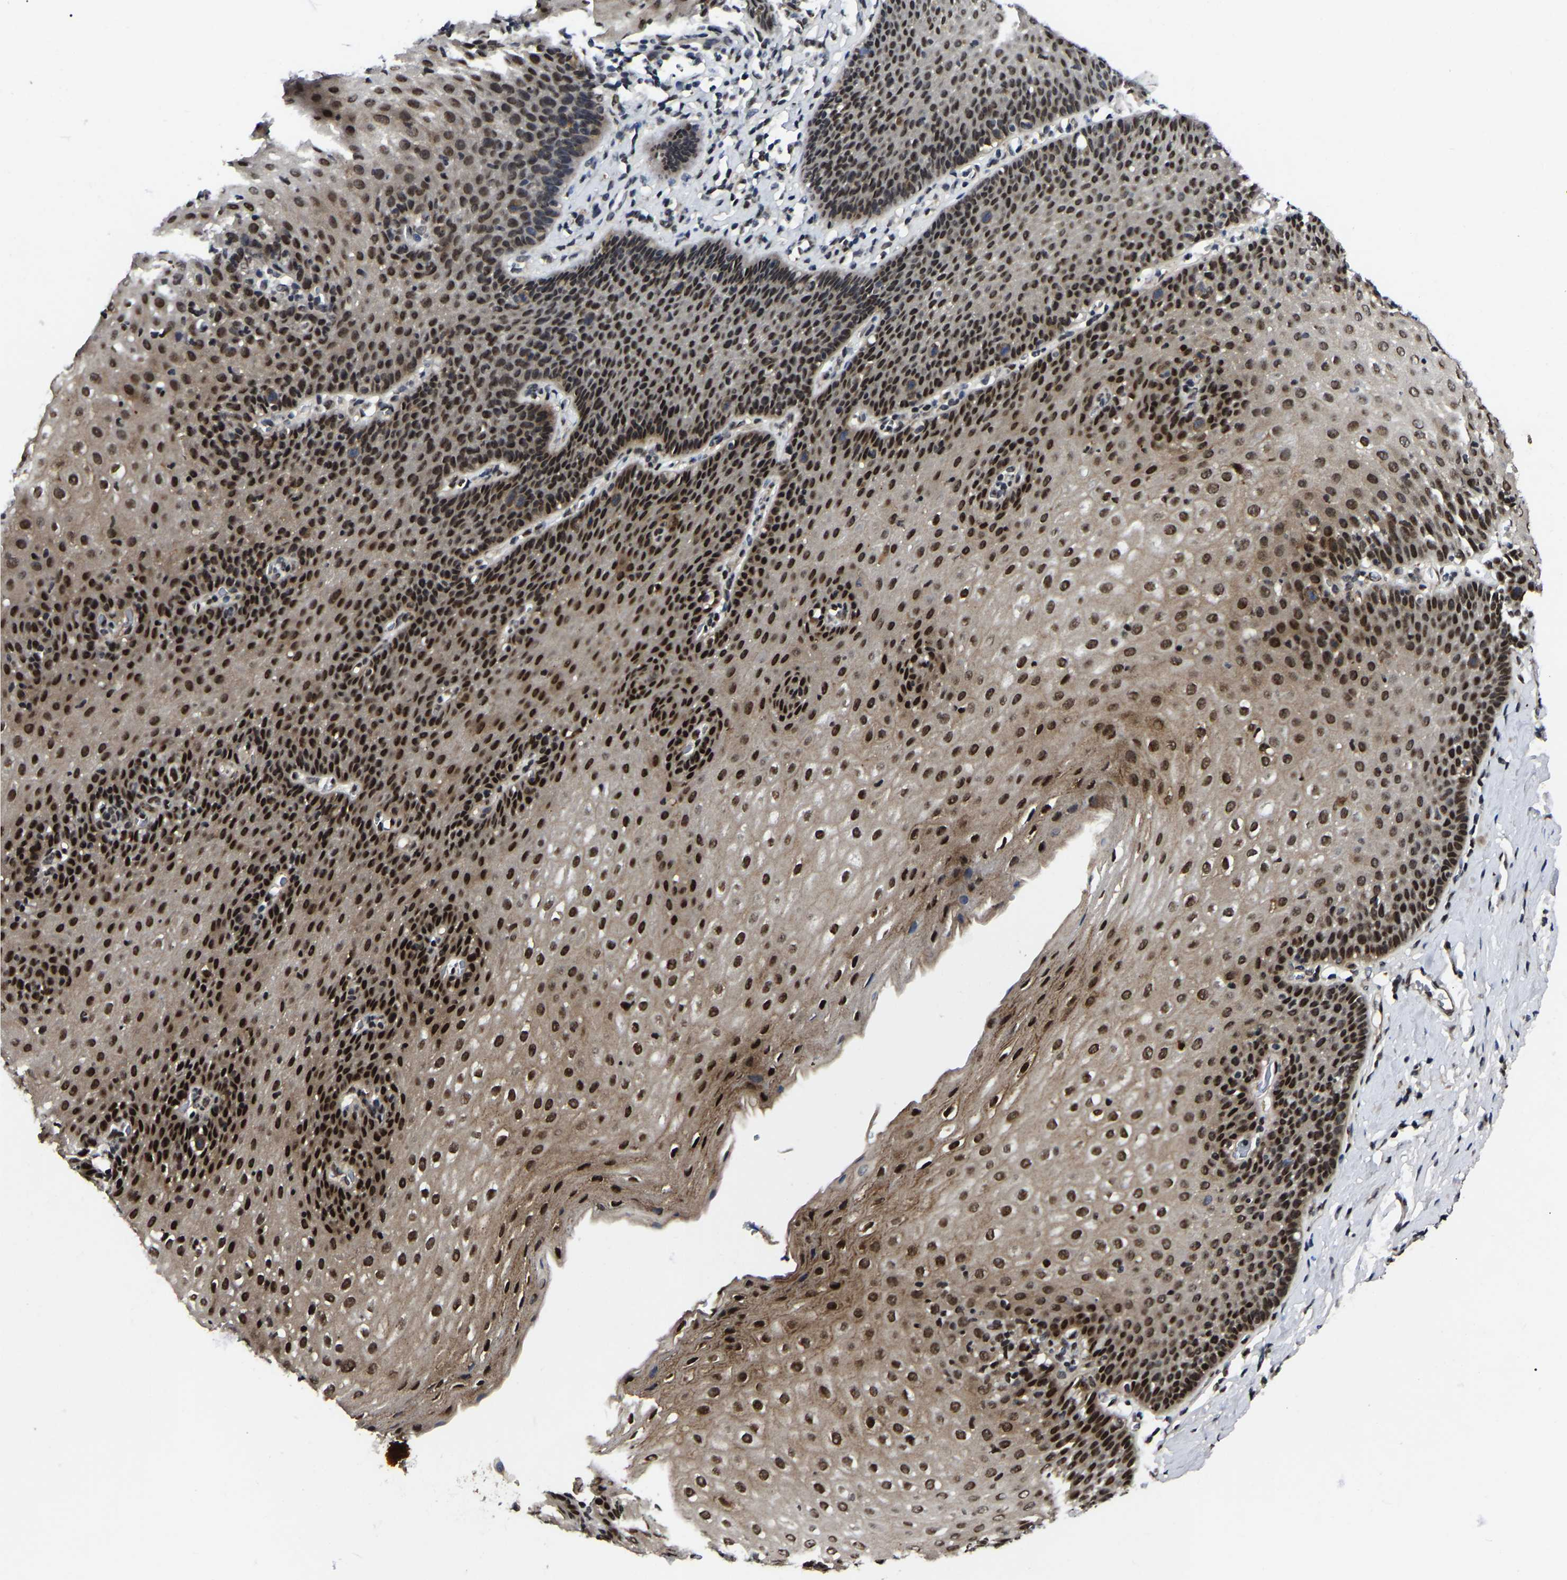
{"staining": {"intensity": "strong", "quantity": ">75%", "location": "nuclear"}, "tissue": "esophagus", "cell_type": "Squamous epithelial cells", "image_type": "normal", "snomed": [{"axis": "morphology", "description": "Normal tissue, NOS"}, {"axis": "topography", "description": "Esophagus"}], "caption": "Benign esophagus demonstrates strong nuclear expression in about >75% of squamous epithelial cells.", "gene": "TRIM35", "patient": {"sex": "female", "age": 61}}